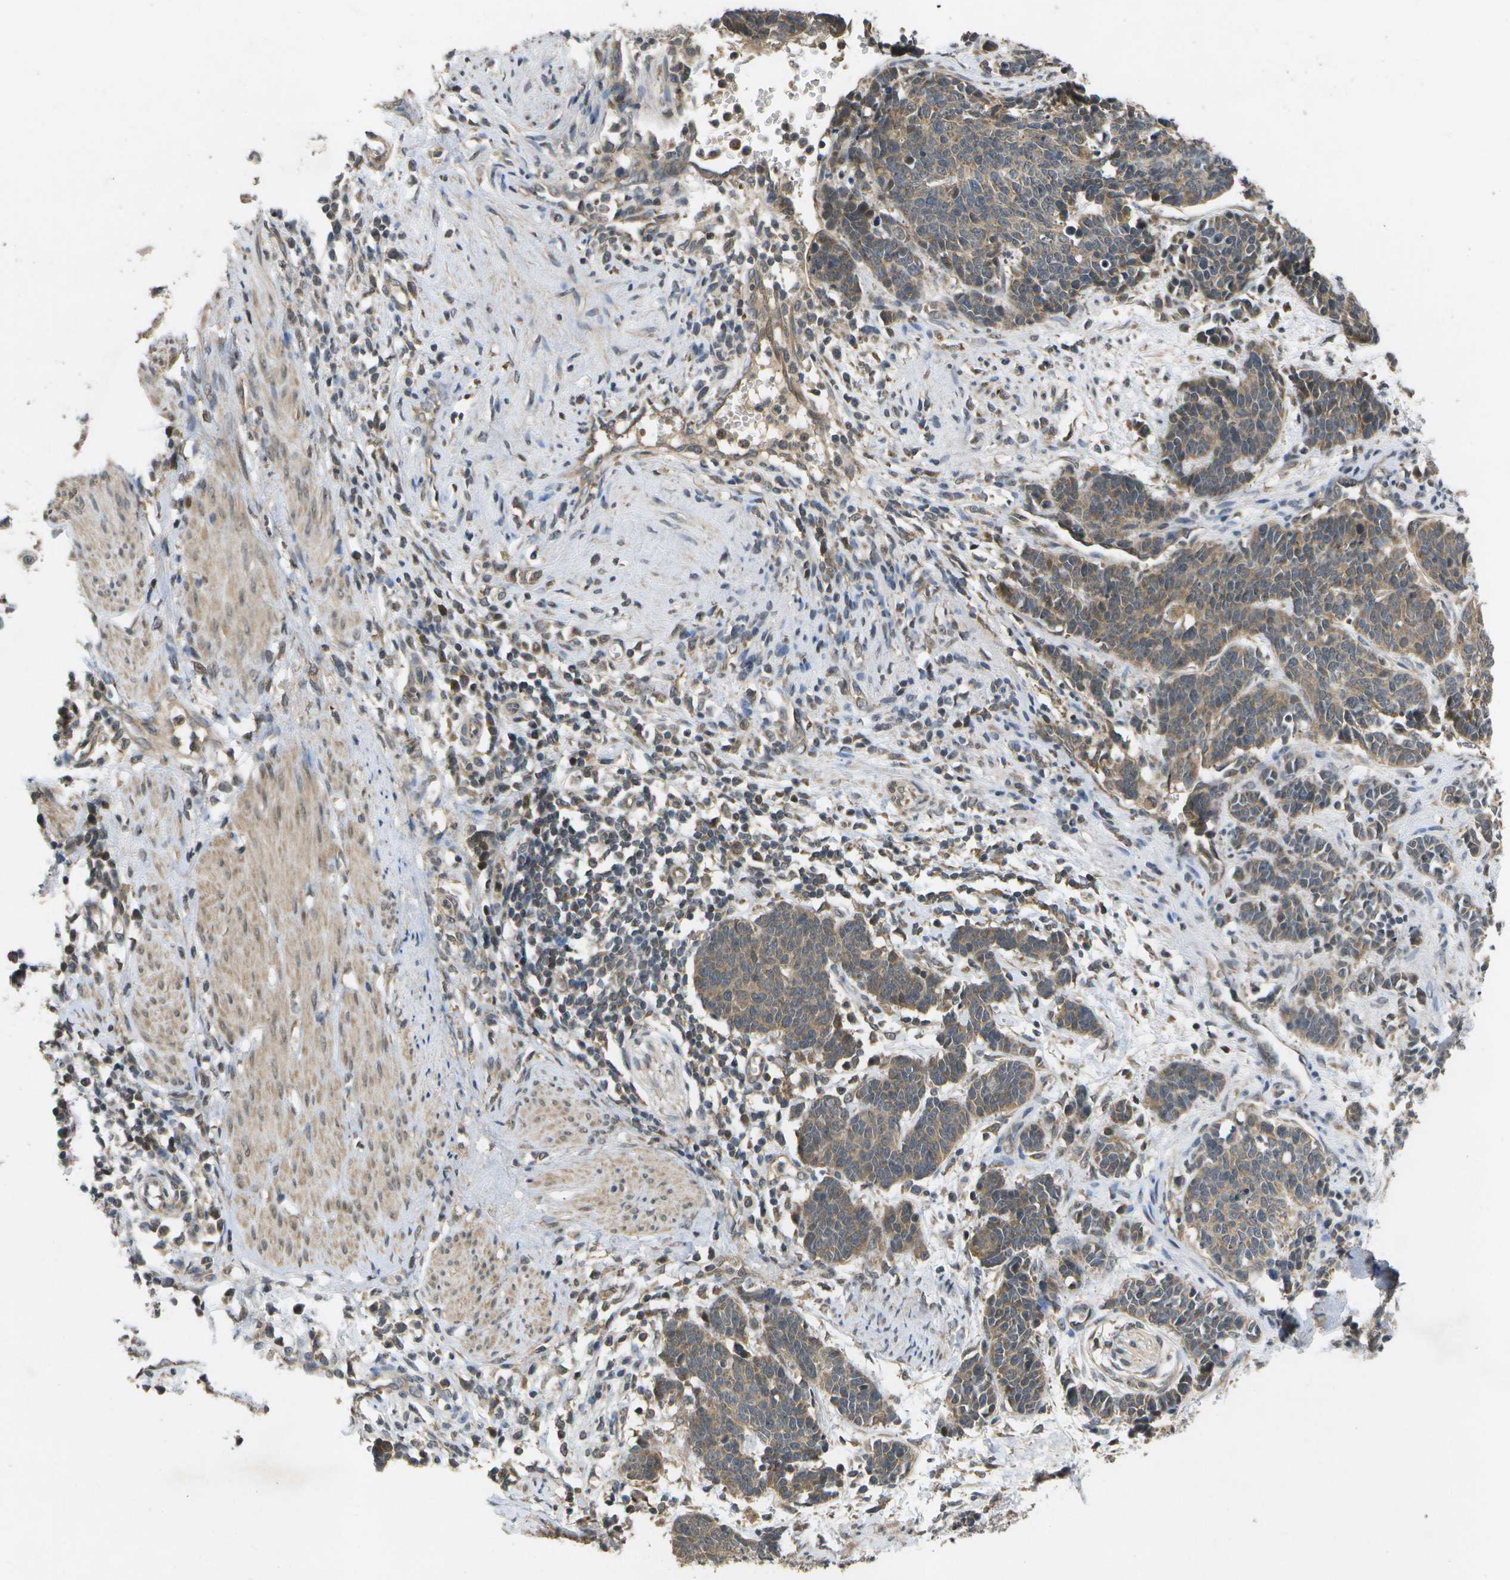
{"staining": {"intensity": "moderate", "quantity": ">75%", "location": "cytoplasmic/membranous"}, "tissue": "cervical cancer", "cell_type": "Tumor cells", "image_type": "cancer", "snomed": [{"axis": "morphology", "description": "Squamous cell carcinoma, NOS"}, {"axis": "topography", "description": "Cervix"}], "caption": "Immunohistochemistry staining of cervical squamous cell carcinoma, which shows medium levels of moderate cytoplasmic/membranous positivity in about >75% of tumor cells indicating moderate cytoplasmic/membranous protein expression. The staining was performed using DAB (brown) for protein detection and nuclei were counterstained in hematoxylin (blue).", "gene": "ALAS1", "patient": {"sex": "female", "age": 35}}